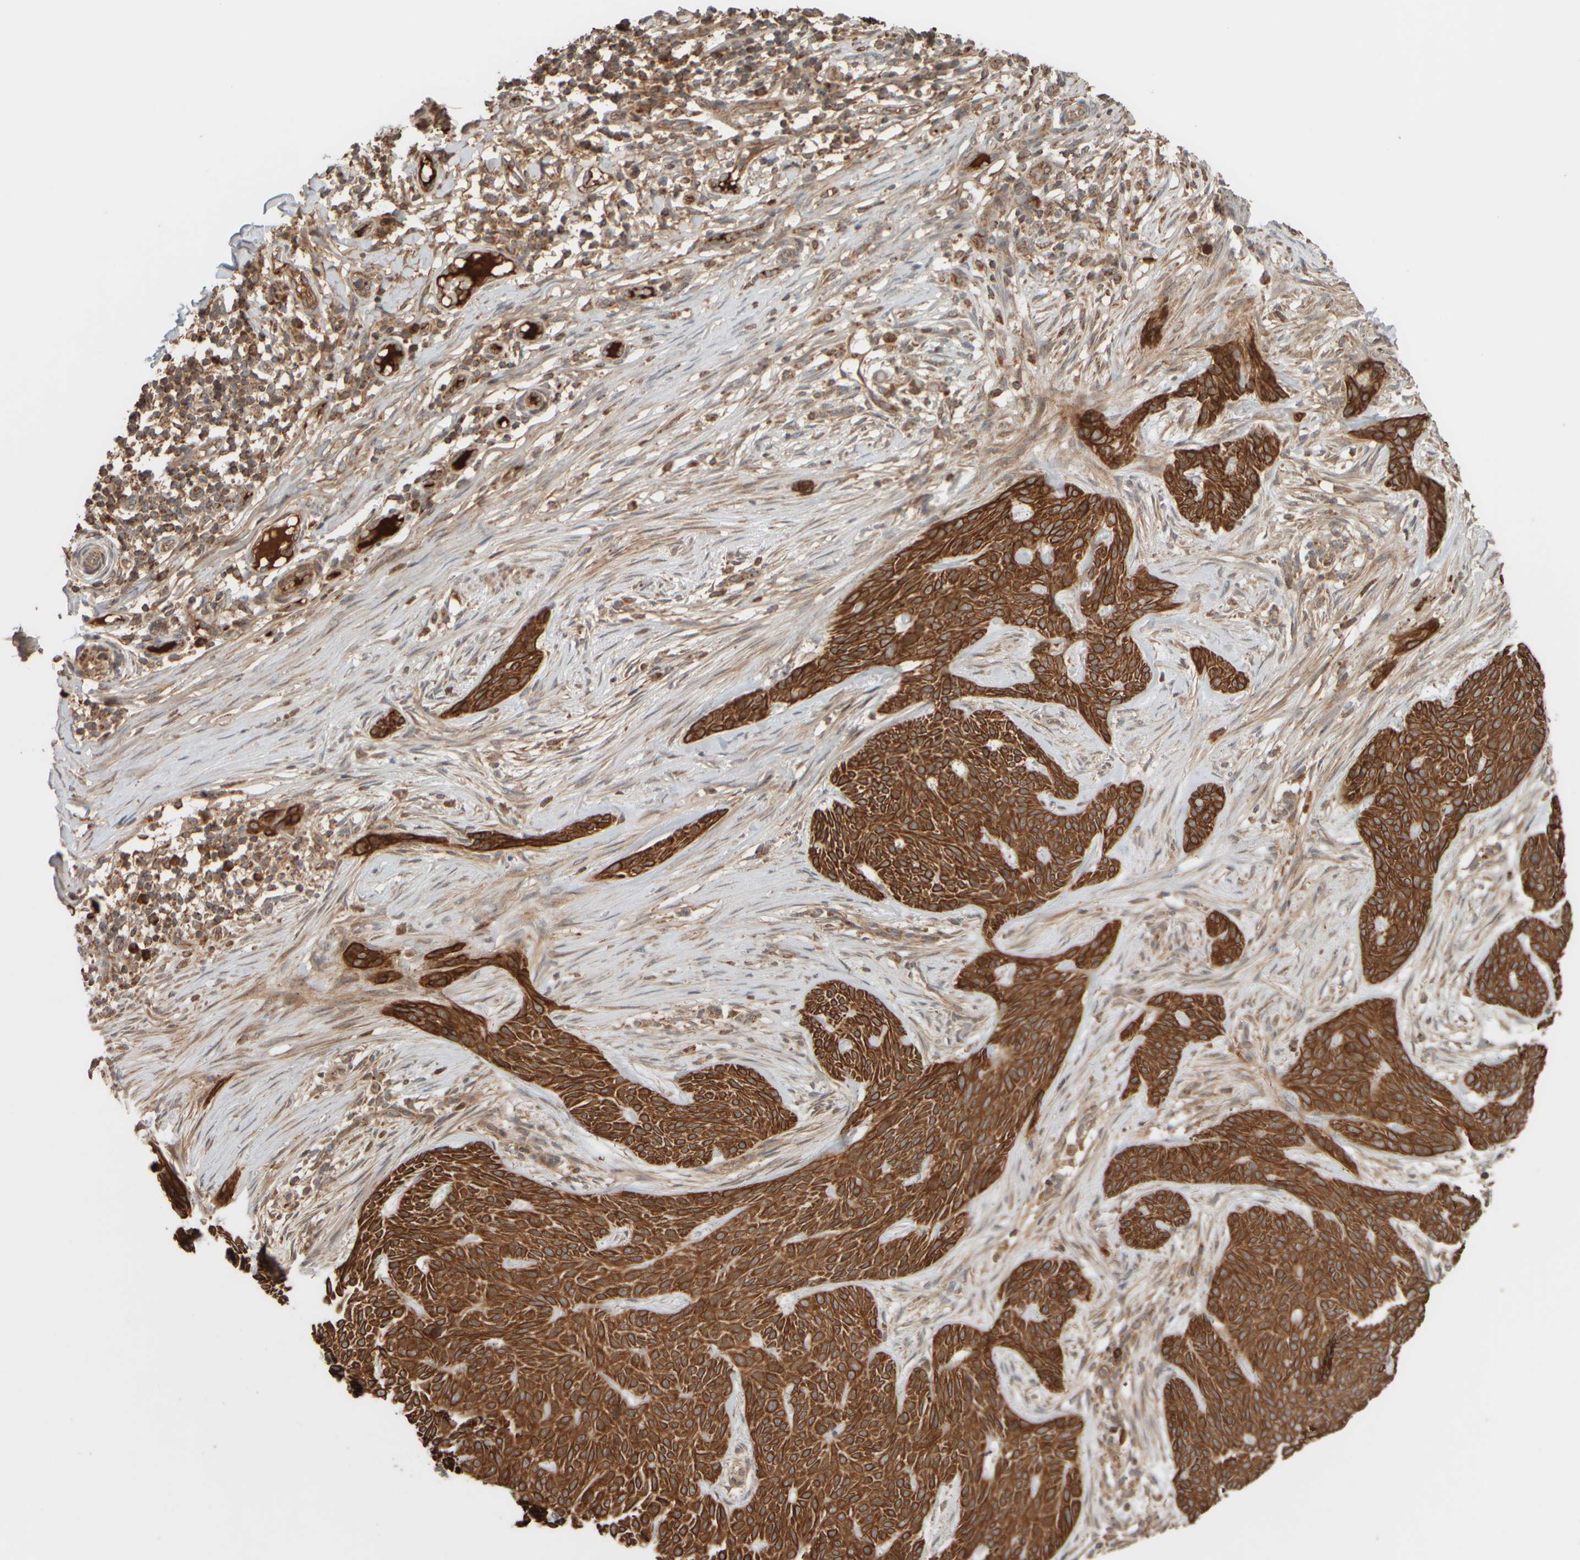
{"staining": {"intensity": "strong", "quantity": ">75%", "location": "cytoplasmic/membranous"}, "tissue": "skin cancer", "cell_type": "Tumor cells", "image_type": "cancer", "snomed": [{"axis": "morphology", "description": "Basal cell carcinoma"}, {"axis": "topography", "description": "Skin"}], "caption": "Skin basal cell carcinoma stained with DAB IHC exhibits high levels of strong cytoplasmic/membranous expression in about >75% of tumor cells.", "gene": "EIF2B3", "patient": {"sex": "female", "age": 59}}